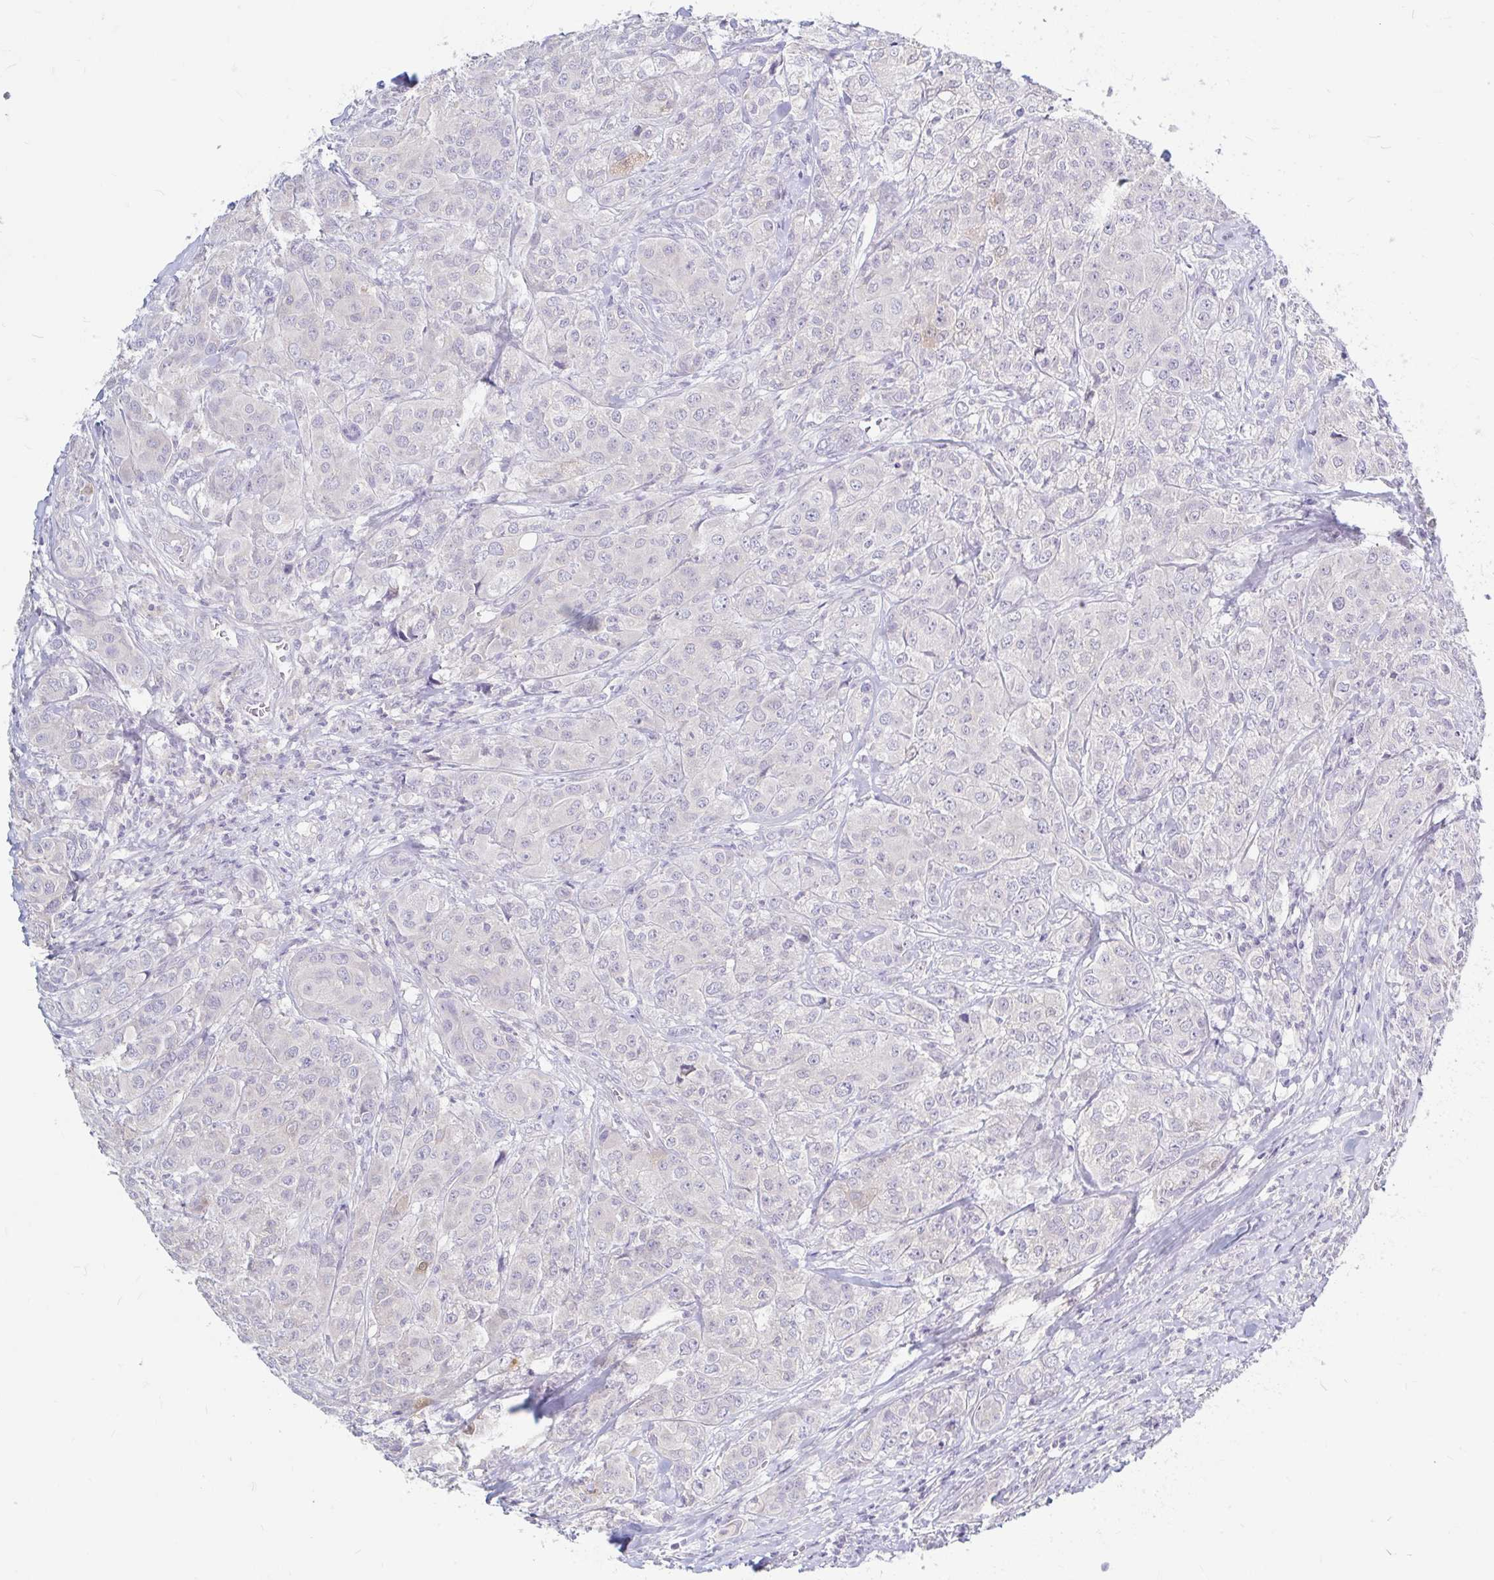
{"staining": {"intensity": "negative", "quantity": "none", "location": "none"}, "tissue": "breast cancer", "cell_type": "Tumor cells", "image_type": "cancer", "snomed": [{"axis": "morphology", "description": "Normal tissue, NOS"}, {"axis": "morphology", "description": "Duct carcinoma"}, {"axis": "topography", "description": "Breast"}], "caption": "DAB immunohistochemical staining of human breast infiltrating ductal carcinoma shows no significant positivity in tumor cells.", "gene": "ADH1A", "patient": {"sex": "female", "age": 43}}